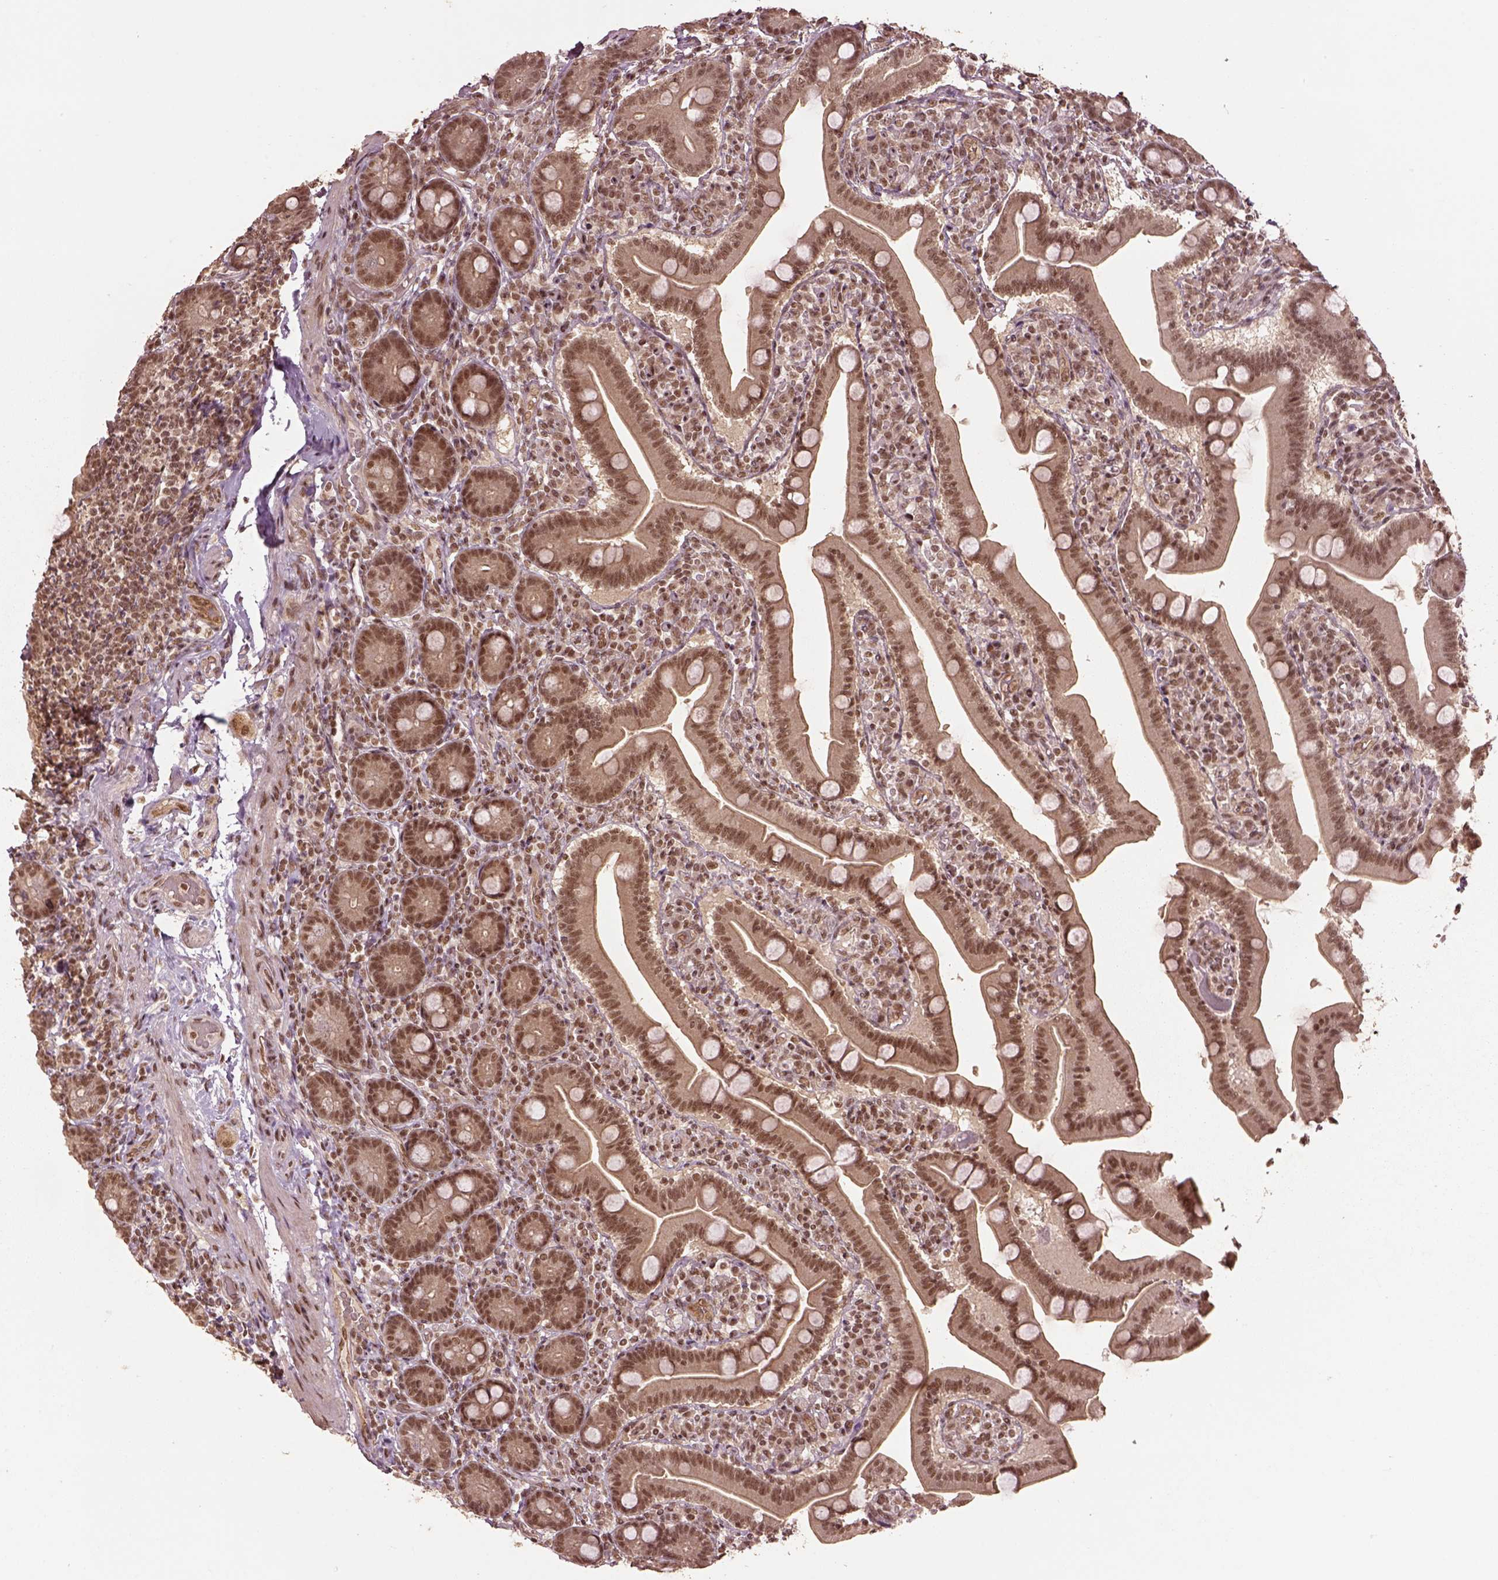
{"staining": {"intensity": "moderate", "quantity": ">75%", "location": "nuclear"}, "tissue": "small intestine", "cell_type": "Glandular cells", "image_type": "normal", "snomed": [{"axis": "morphology", "description": "Normal tissue, NOS"}, {"axis": "topography", "description": "Small intestine"}], "caption": "An IHC photomicrograph of benign tissue is shown. Protein staining in brown highlights moderate nuclear positivity in small intestine within glandular cells.", "gene": "BRD9", "patient": {"sex": "male", "age": 66}}